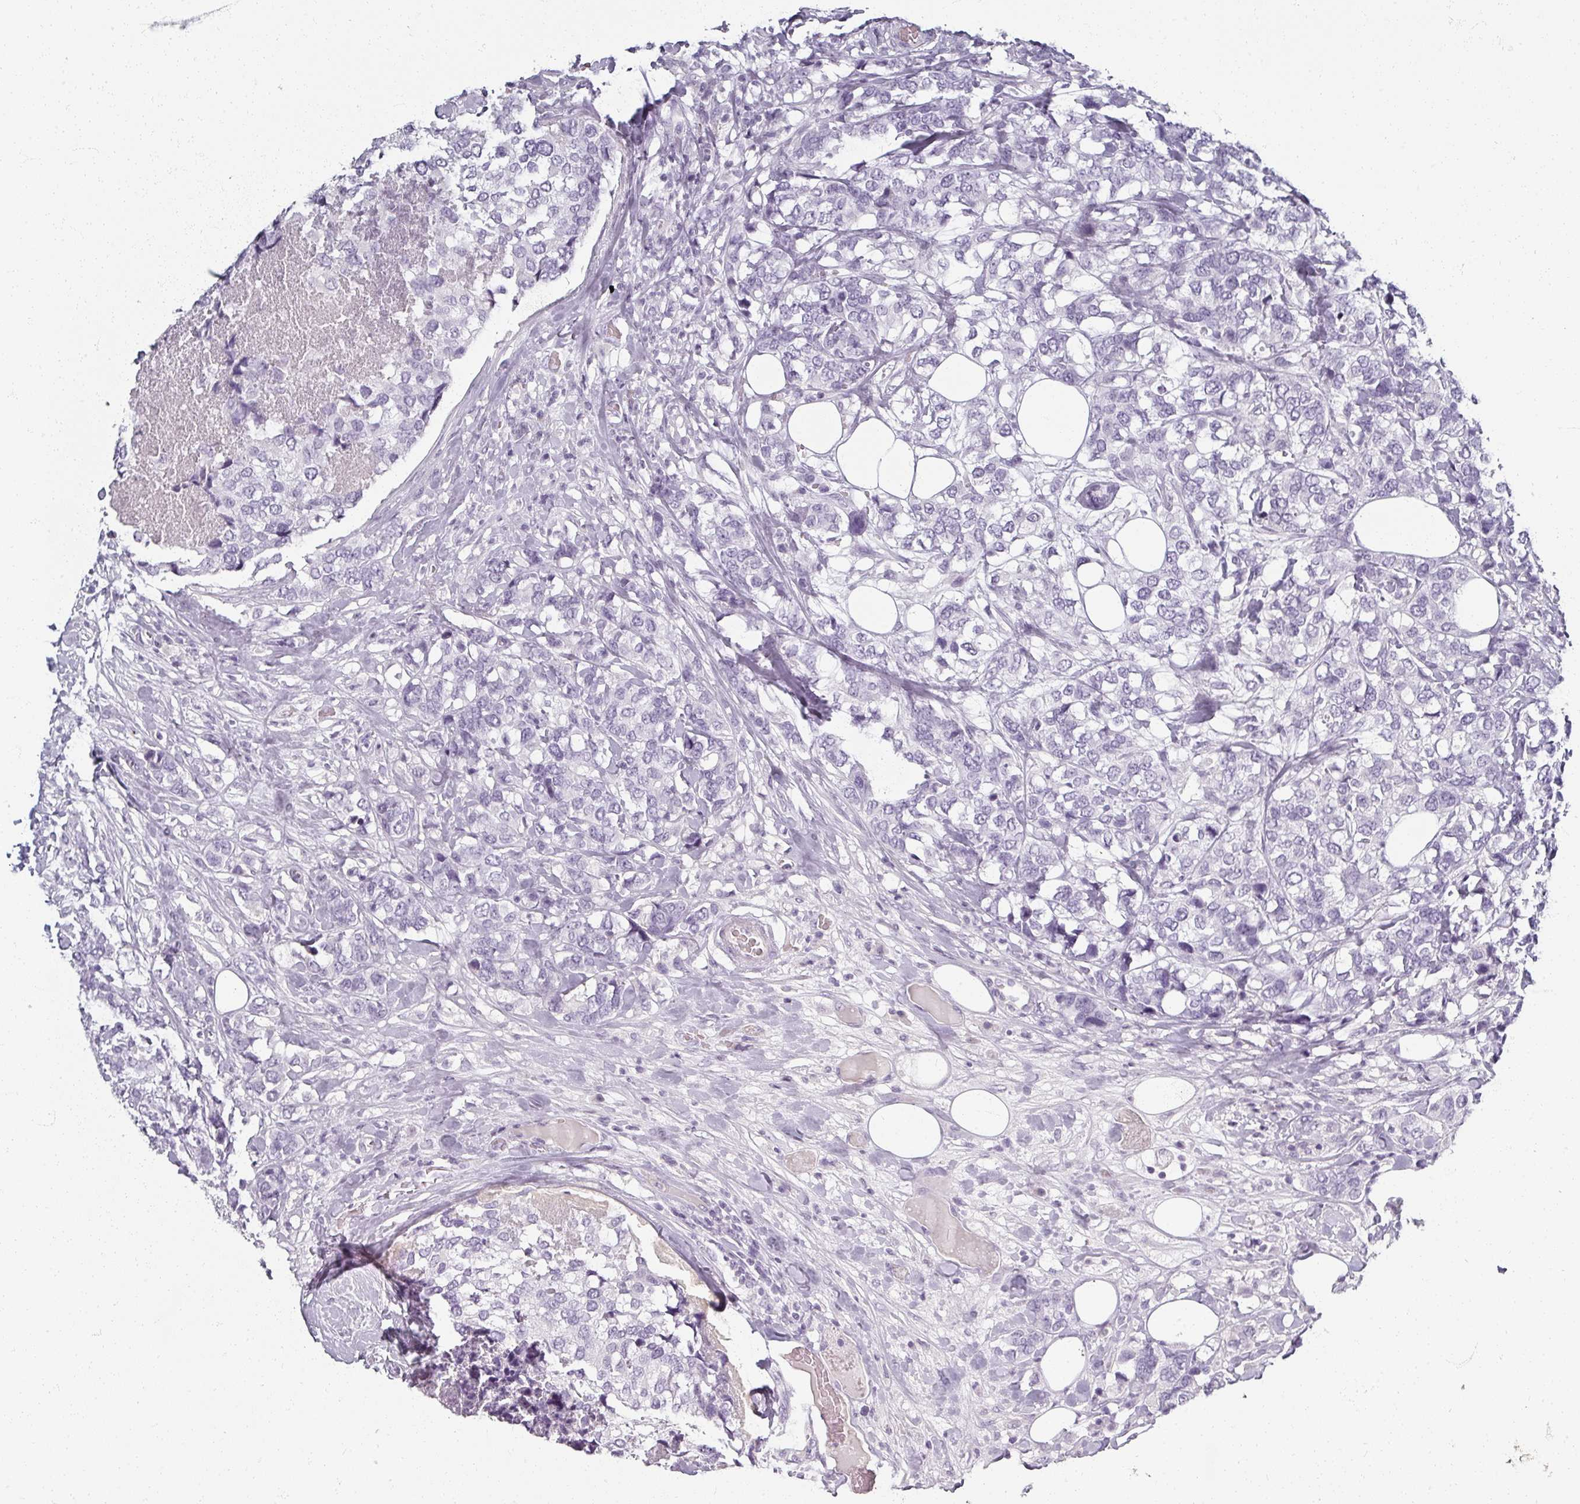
{"staining": {"intensity": "negative", "quantity": "none", "location": "none"}, "tissue": "breast cancer", "cell_type": "Tumor cells", "image_type": "cancer", "snomed": [{"axis": "morphology", "description": "Lobular carcinoma"}, {"axis": "topography", "description": "Breast"}], "caption": "High magnification brightfield microscopy of lobular carcinoma (breast) stained with DAB (3,3'-diaminobenzidine) (brown) and counterstained with hematoxylin (blue): tumor cells show no significant positivity. The staining is performed using DAB (3,3'-diaminobenzidine) brown chromogen with nuclei counter-stained in using hematoxylin.", "gene": "REG3G", "patient": {"sex": "female", "age": 59}}